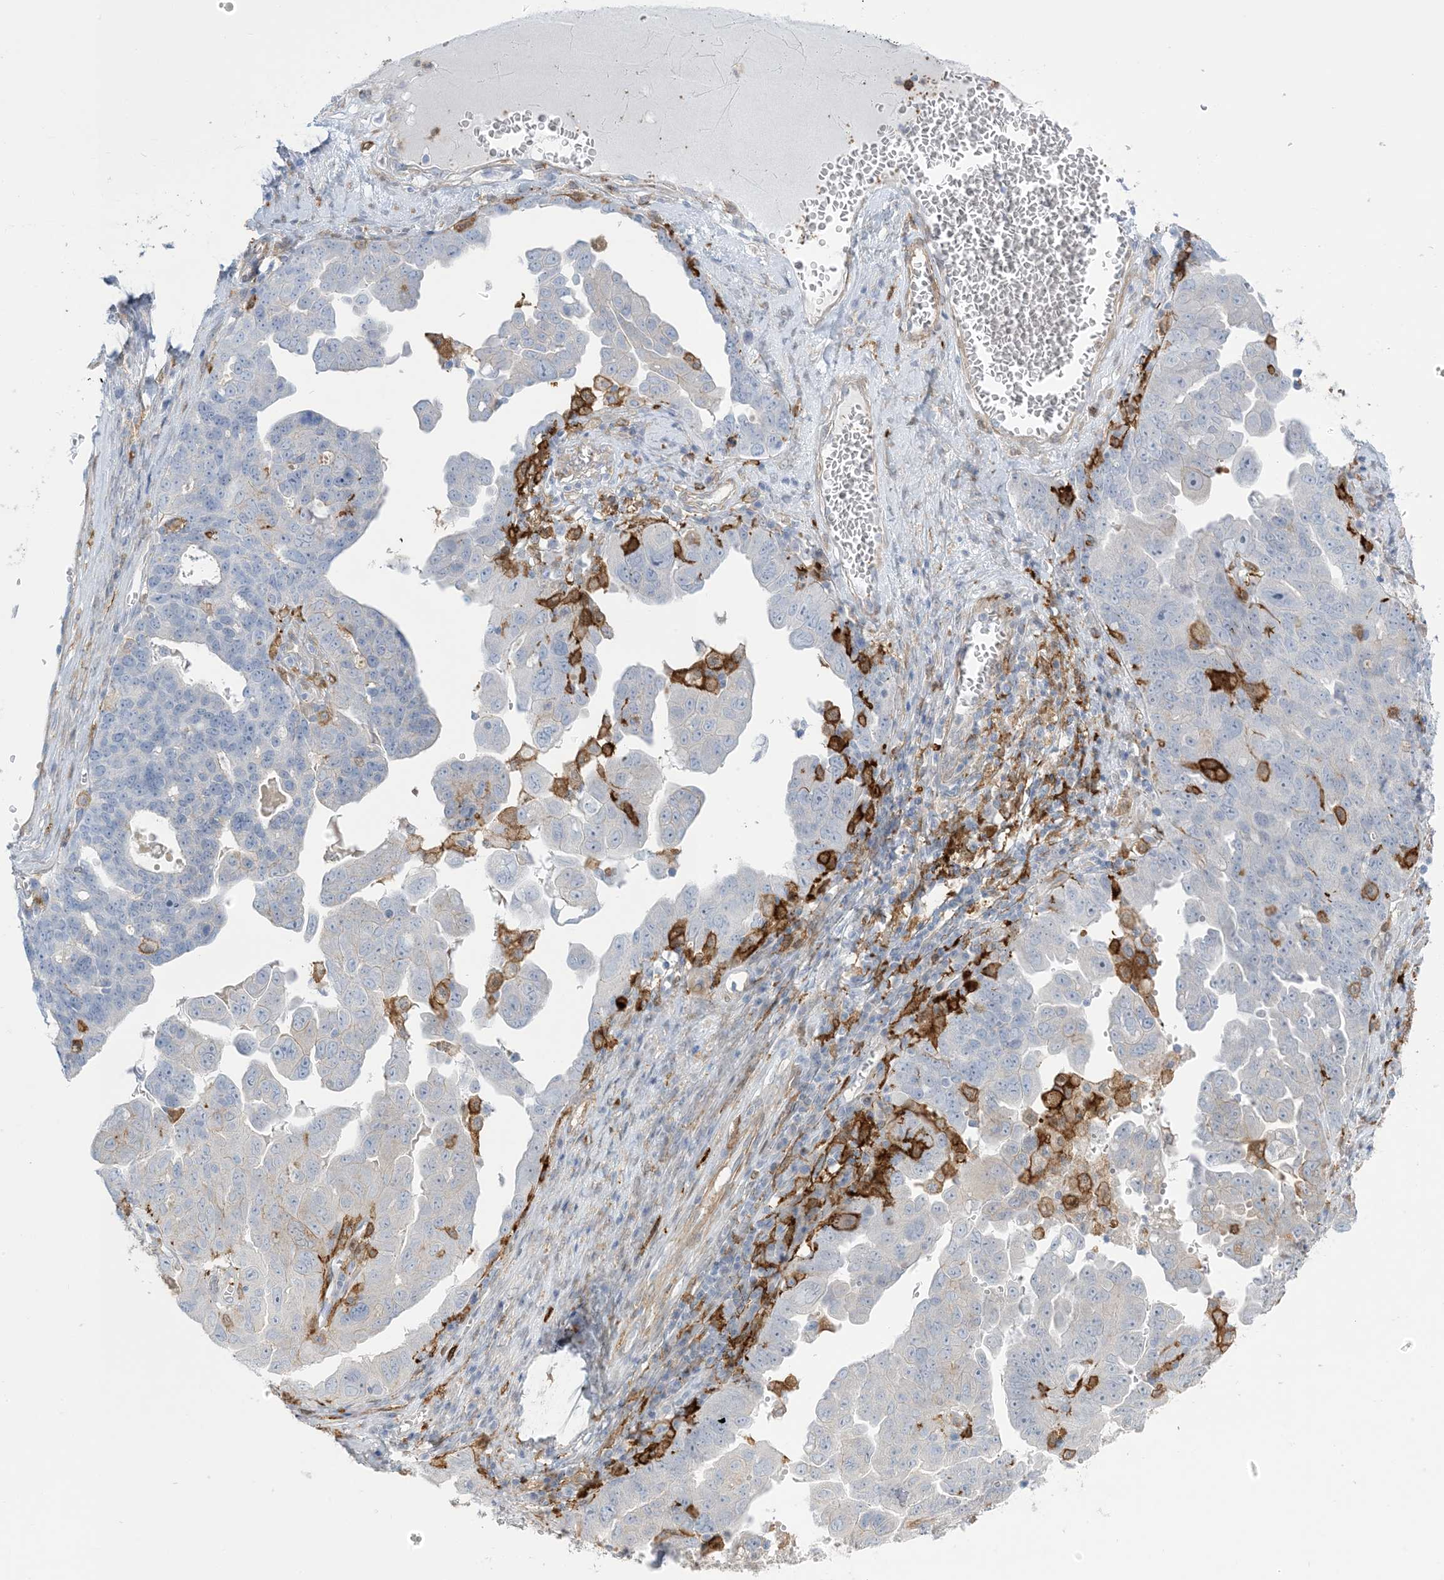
{"staining": {"intensity": "negative", "quantity": "none", "location": "none"}, "tissue": "ovarian cancer", "cell_type": "Tumor cells", "image_type": "cancer", "snomed": [{"axis": "morphology", "description": "Carcinoma, endometroid"}, {"axis": "topography", "description": "Ovary"}], "caption": "Tumor cells show no significant expression in ovarian cancer (endometroid carcinoma). (DAB immunohistochemistry (IHC) with hematoxylin counter stain).", "gene": "ICMT", "patient": {"sex": "female", "age": 62}}